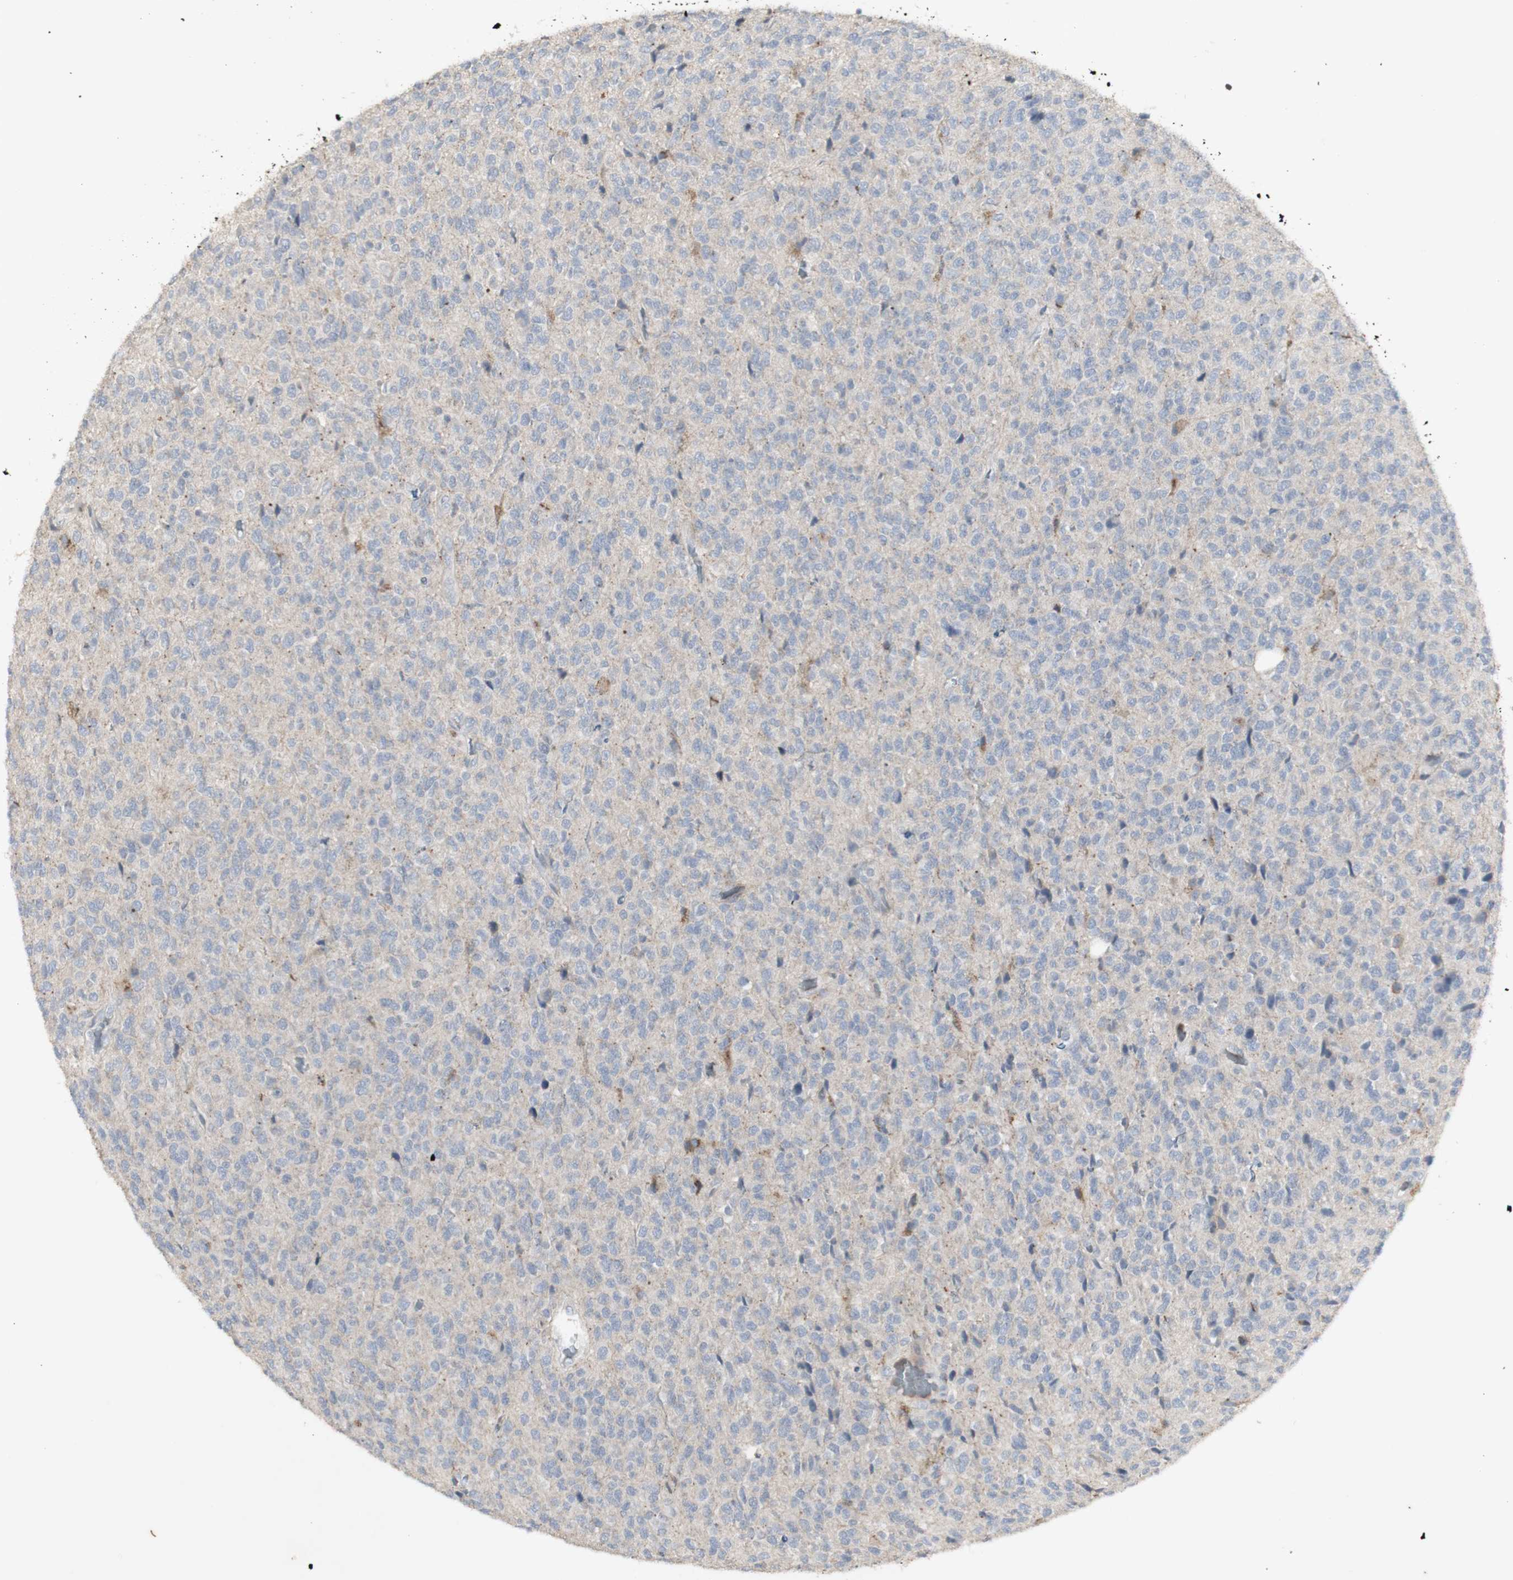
{"staining": {"intensity": "negative", "quantity": "none", "location": "none"}, "tissue": "glioma", "cell_type": "Tumor cells", "image_type": "cancer", "snomed": [{"axis": "morphology", "description": "Glioma, malignant, High grade"}, {"axis": "topography", "description": "pancreas cauda"}], "caption": "An immunohistochemistry micrograph of high-grade glioma (malignant) is shown. There is no staining in tumor cells of high-grade glioma (malignant).", "gene": "INS", "patient": {"sex": "male", "age": 60}}